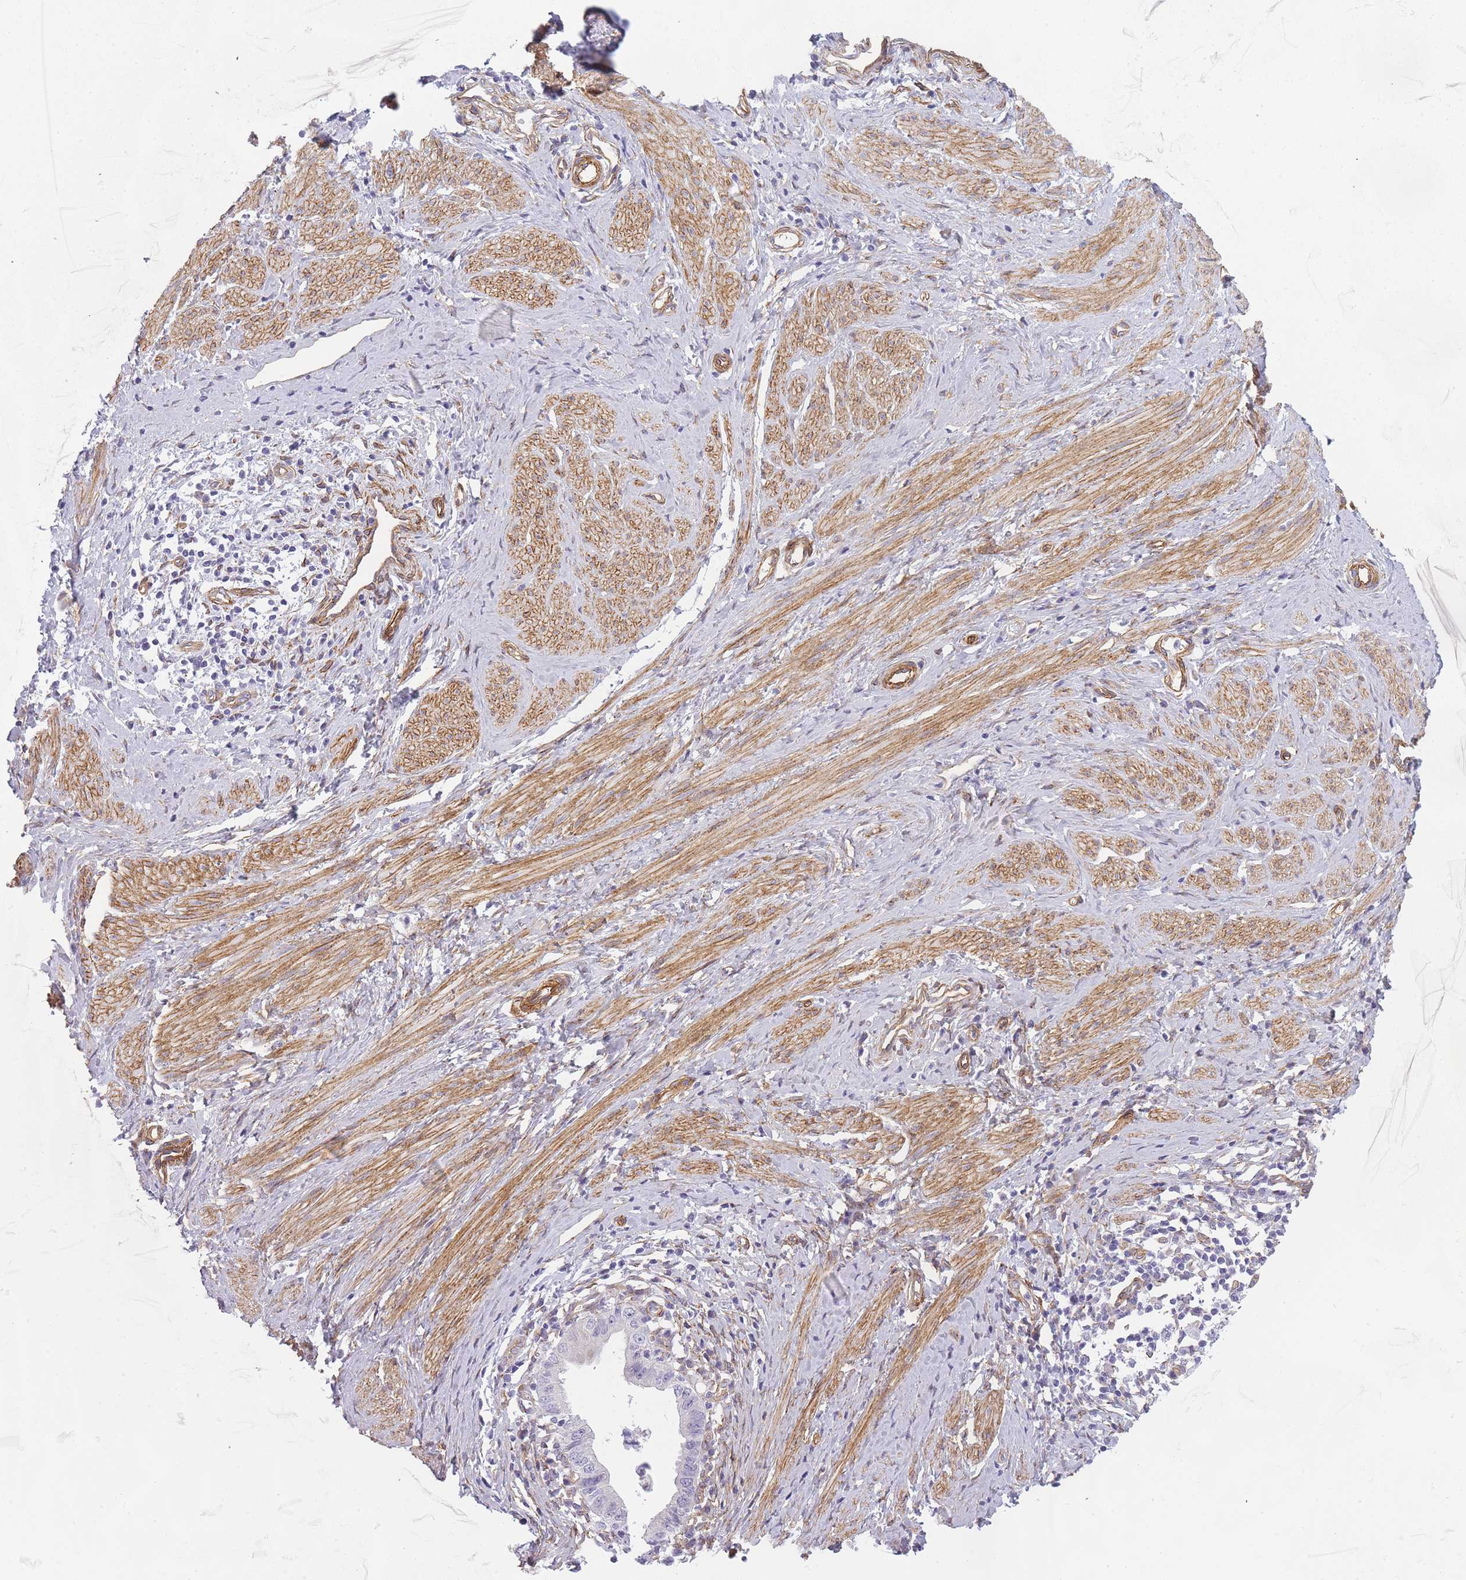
{"staining": {"intensity": "negative", "quantity": "none", "location": "none"}, "tissue": "cervical cancer", "cell_type": "Tumor cells", "image_type": "cancer", "snomed": [{"axis": "morphology", "description": "Adenocarcinoma, NOS"}, {"axis": "topography", "description": "Cervix"}], "caption": "High power microscopy histopathology image of an immunohistochemistry (IHC) image of adenocarcinoma (cervical), revealing no significant staining in tumor cells.", "gene": "OR6B3", "patient": {"sex": "female", "age": 36}}